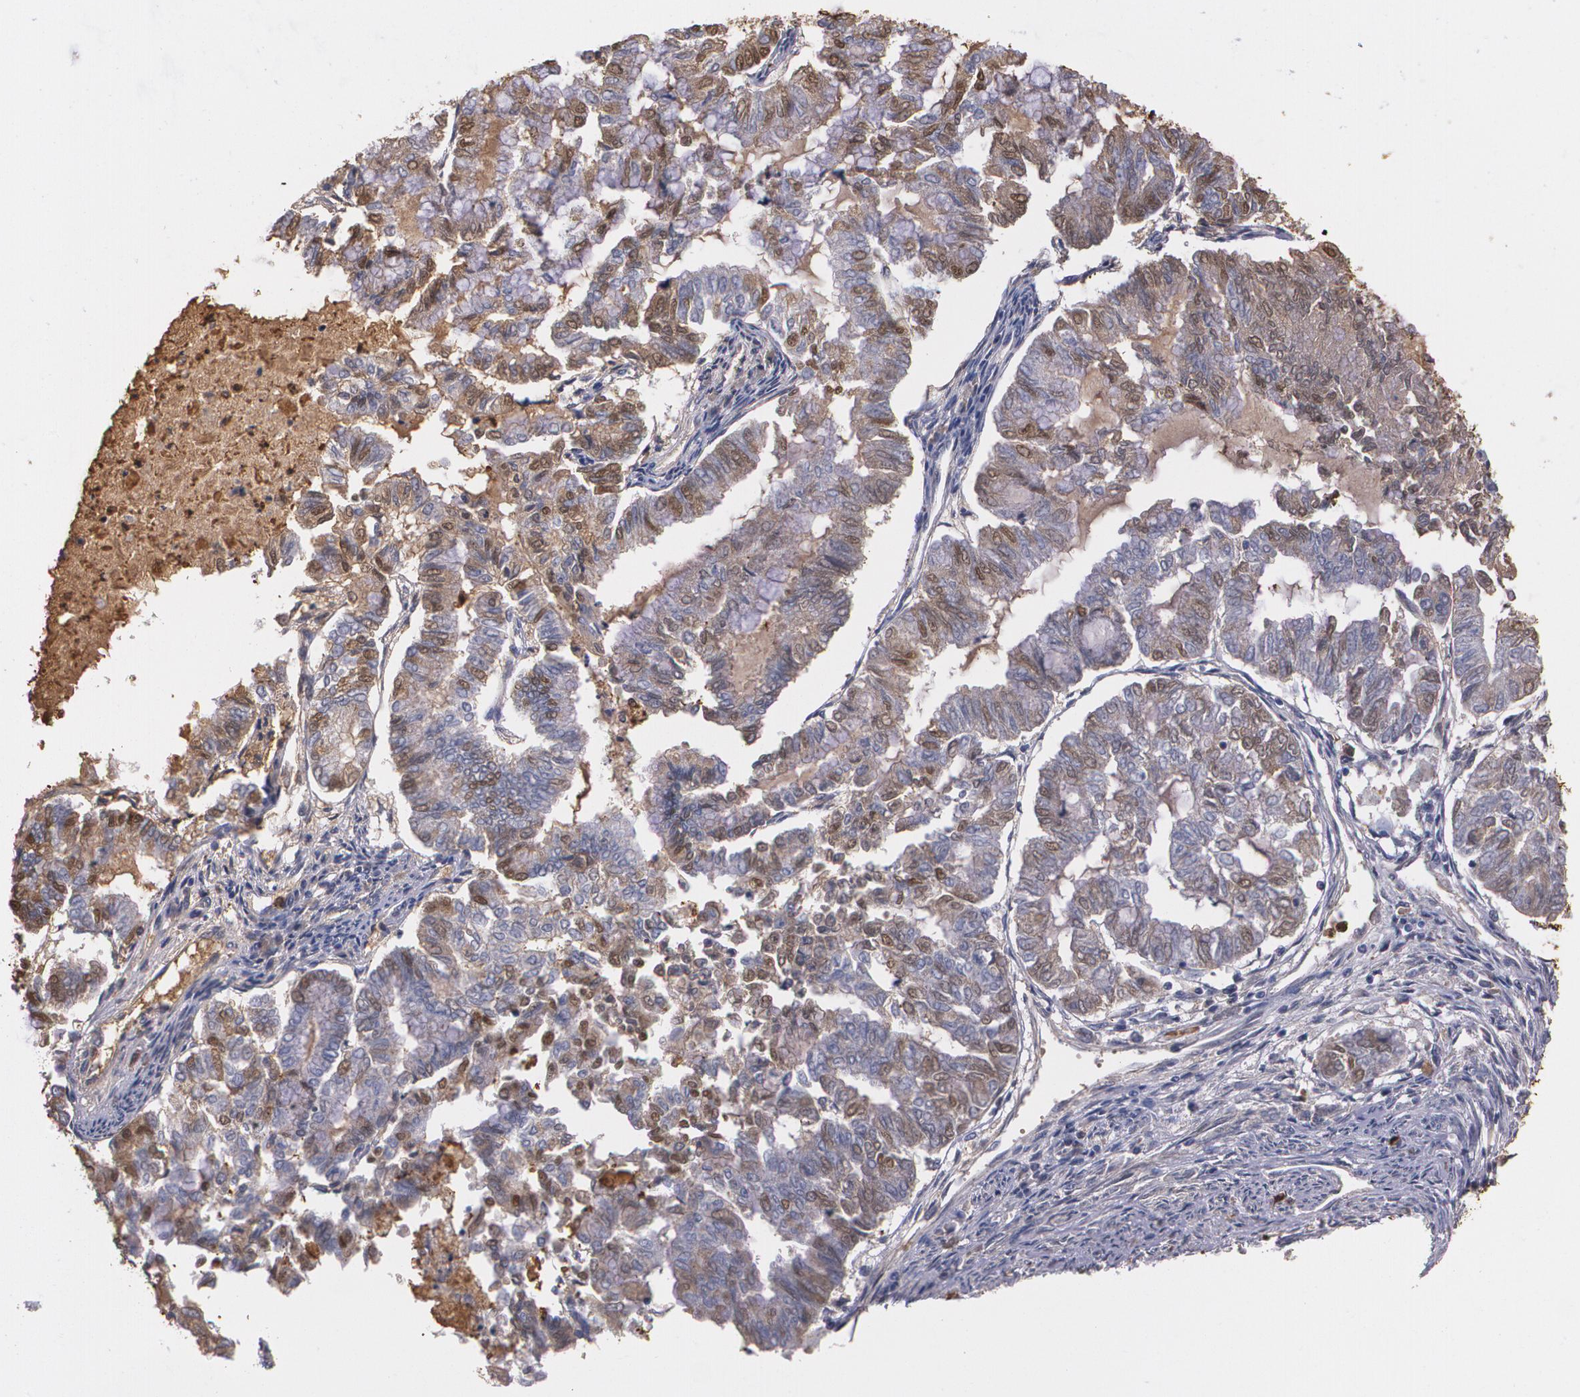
{"staining": {"intensity": "moderate", "quantity": ">75%", "location": "cytoplasmic/membranous"}, "tissue": "endometrial cancer", "cell_type": "Tumor cells", "image_type": "cancer", "snomed": [{"axis": "morphology", "description": "Adenocarcinoma, NOS"}, {"axis": "topography", "description": "Endometrium"}], "caption": "IHC micrograph of human endometrial cancer stained for a protein (brown), which displays medium levels of moderate cytoplasmic/membranous staining in approximately >75% of tumor cells.", "gene": "PTS", "patient": {"sex": "female", "age": 79}}